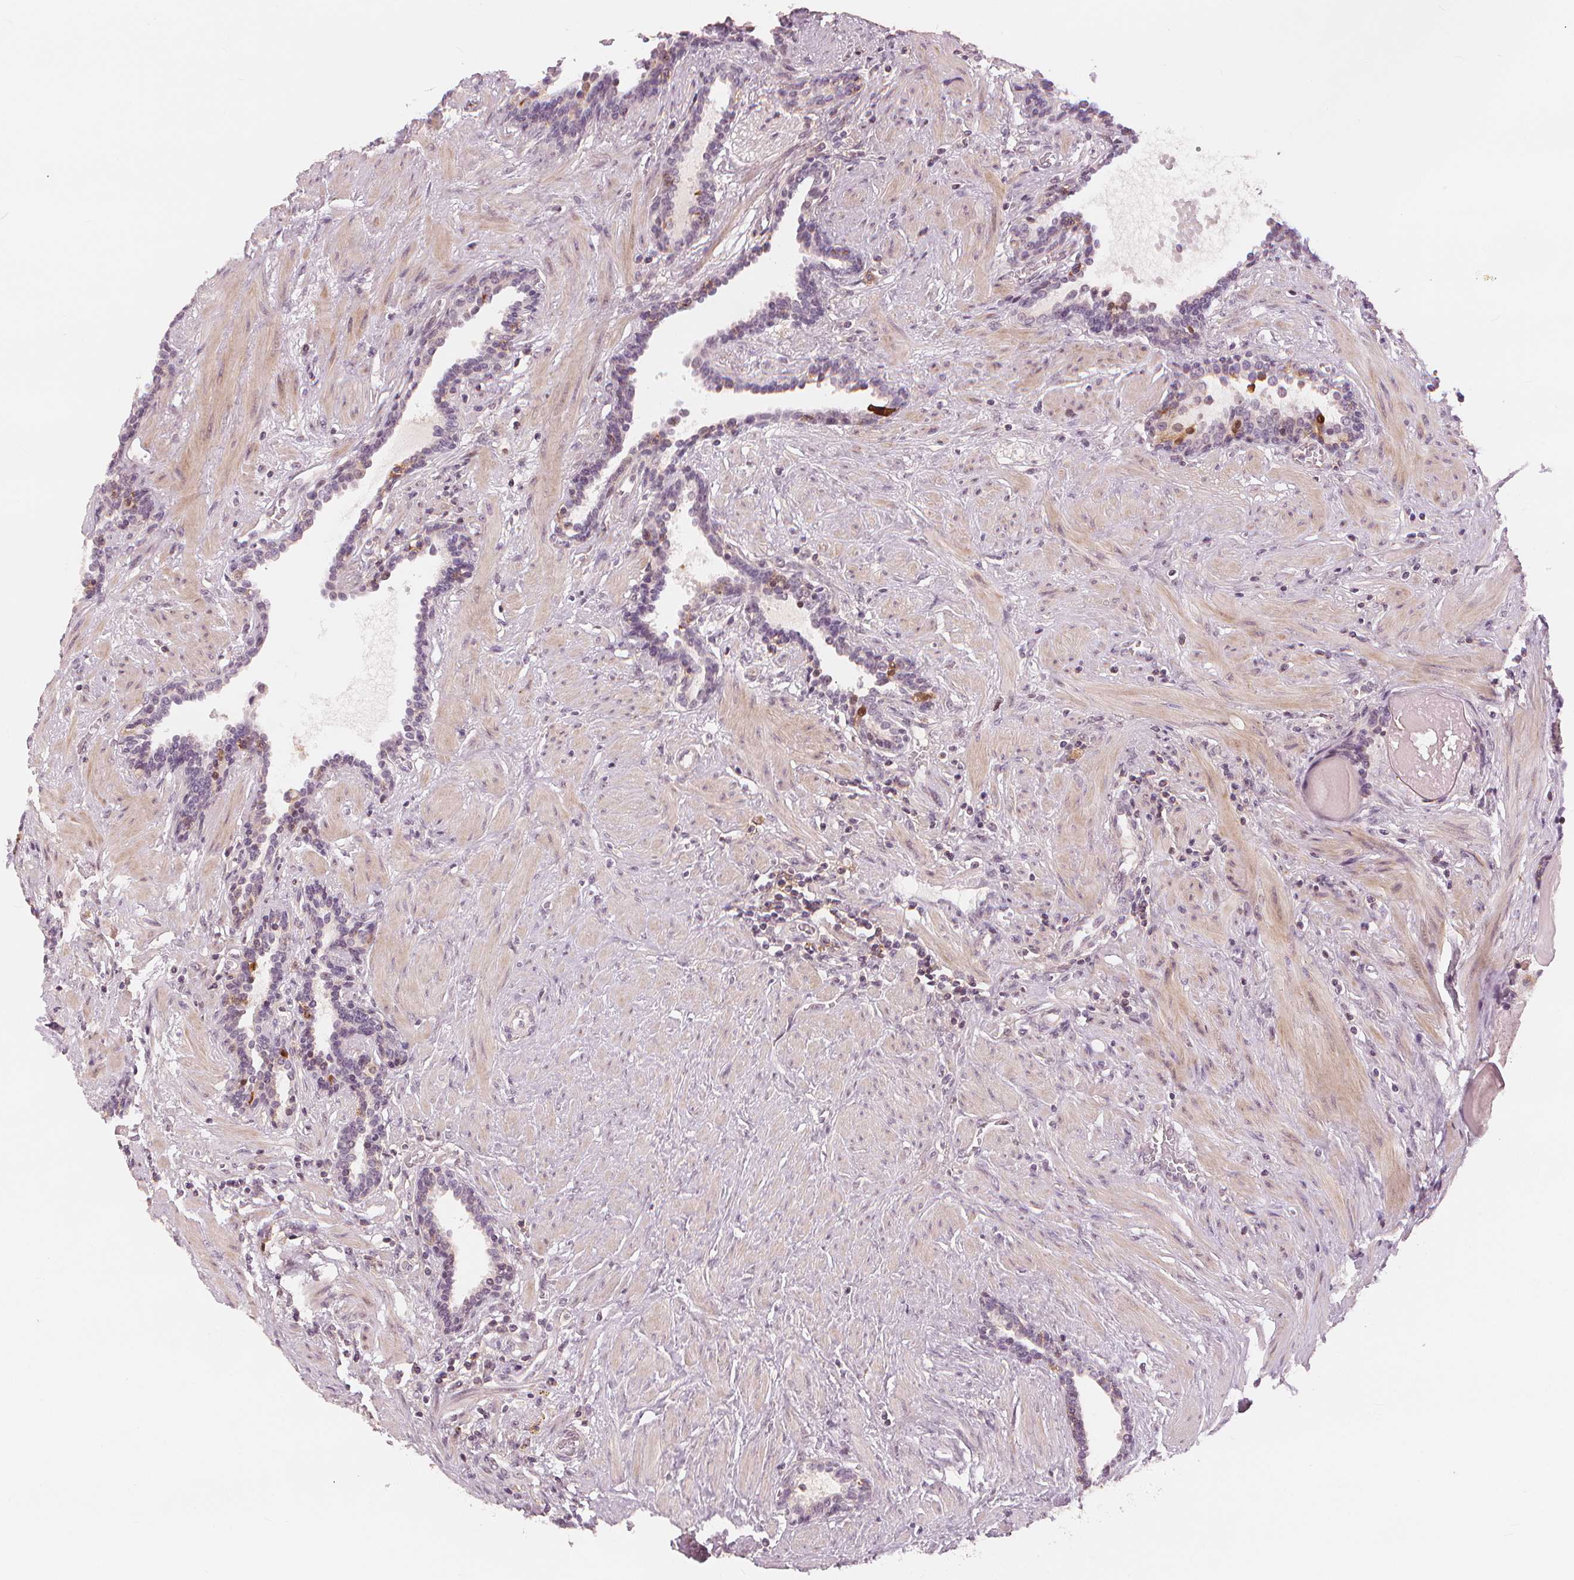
{"staining": {"intensity": "negative", "quantity": "none", "location": "none"}, "tissue": "prostate", "cell_type": "Glandular cells", "image_type": "normal", "snomed": [{"axis": "morphology", "description": "Normal tissue, NOS"}, {"axis": "topography", "description": "Prostate"}], "caption": "Immunohistochemistry (IHC) histopathology image of benign human prostate stained for a protein (brown), which exhibits no positivity in glandular cells.", "gene": "SLC34A1", "patient": {"sex": "male", "age": 55}}